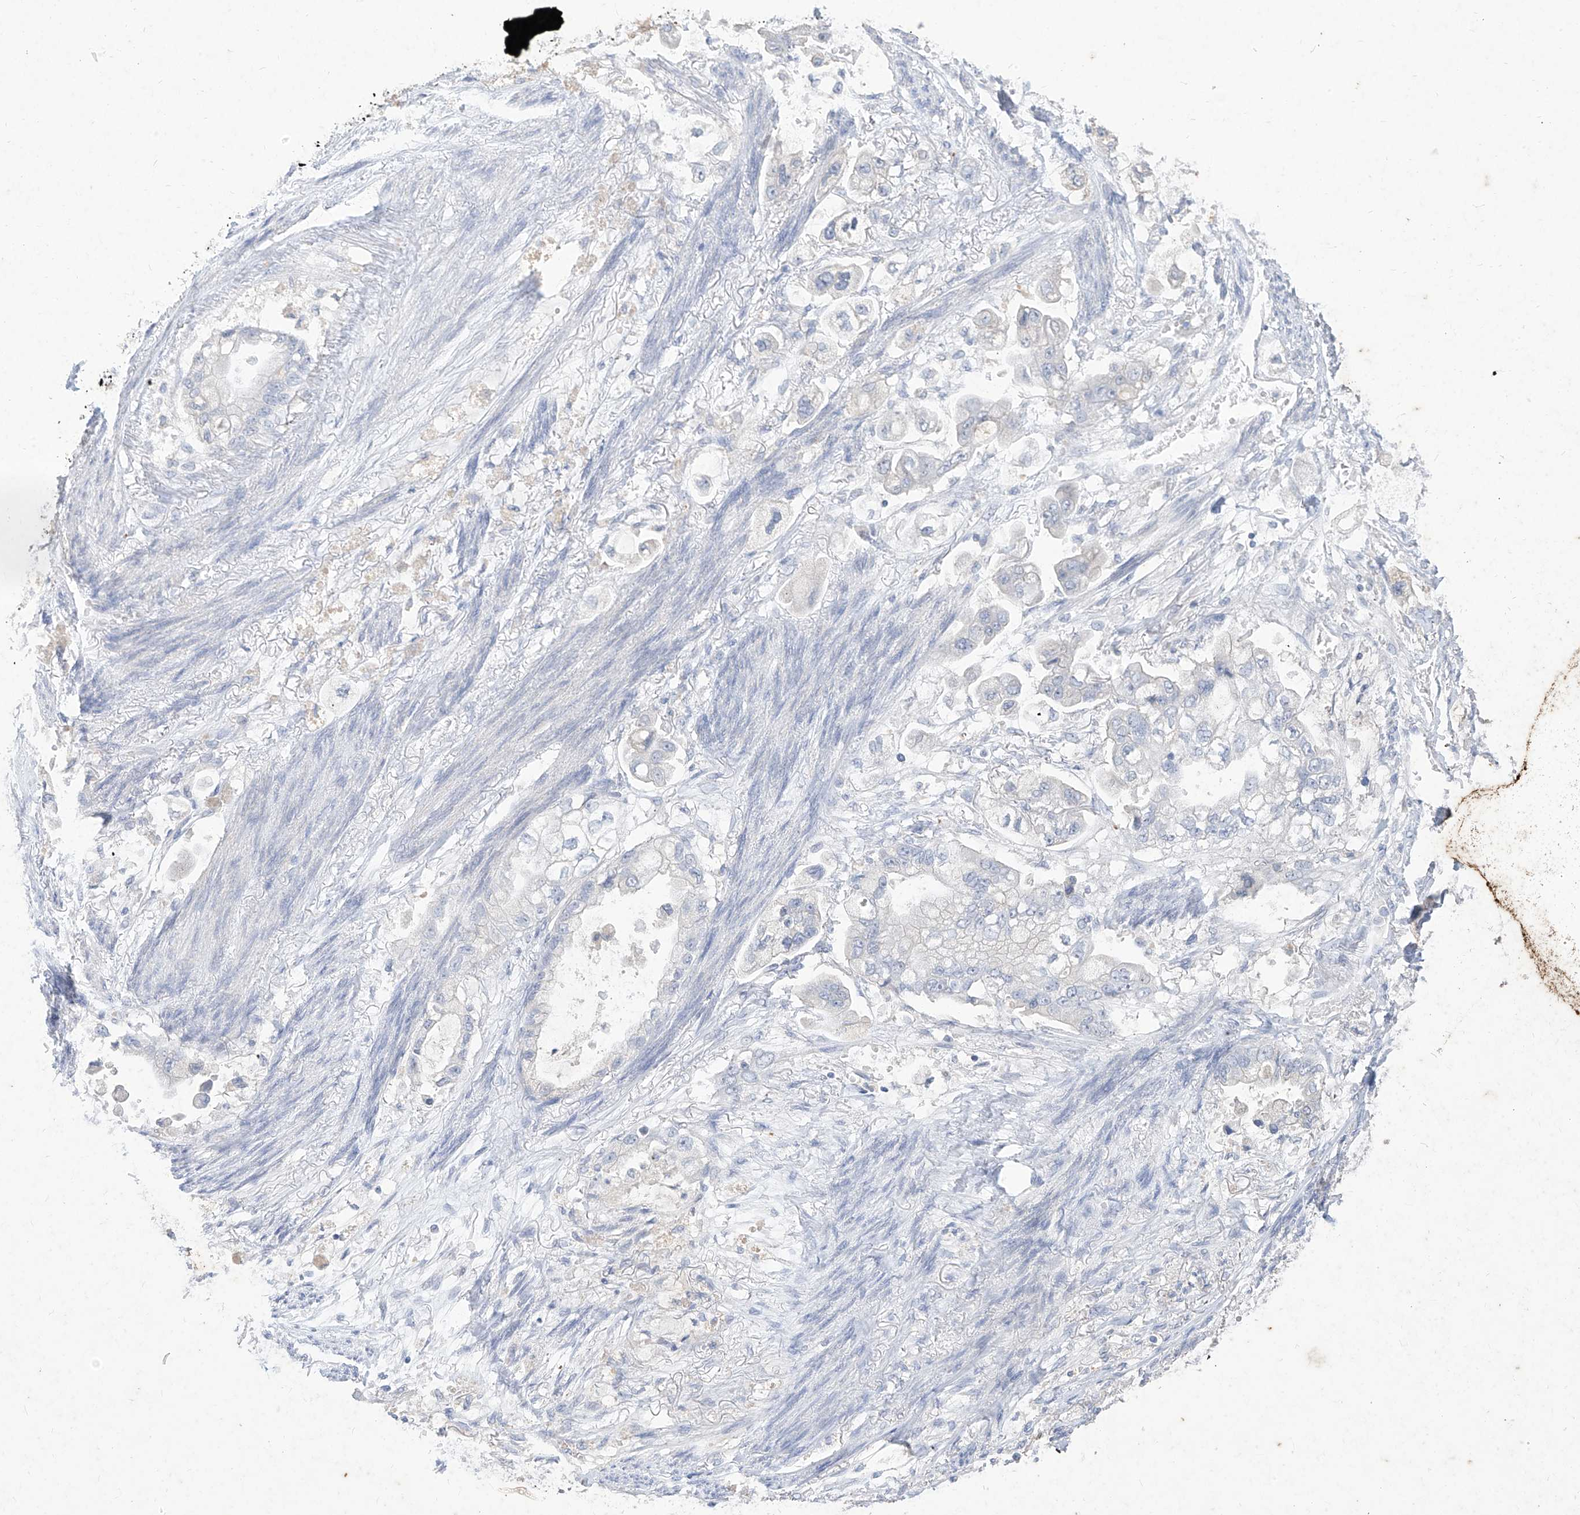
{"staining": {"intensity": "negative", "quantity": "none", "location": "none"}, "tissue": "stomach cancer", "cell_type": "Tumor cells", "image_type": "cancer", "snomed": [{"axis": "morphology", "description": "Adenocarcinoma, NOS"}, {"axis": "topography", "description": "Stomach"}], "caption": "IHC of stomach cancer exhibits no expression in tumor cells.", "gene": "TGM4", "patient": {"sex": "male", "age": 62}}